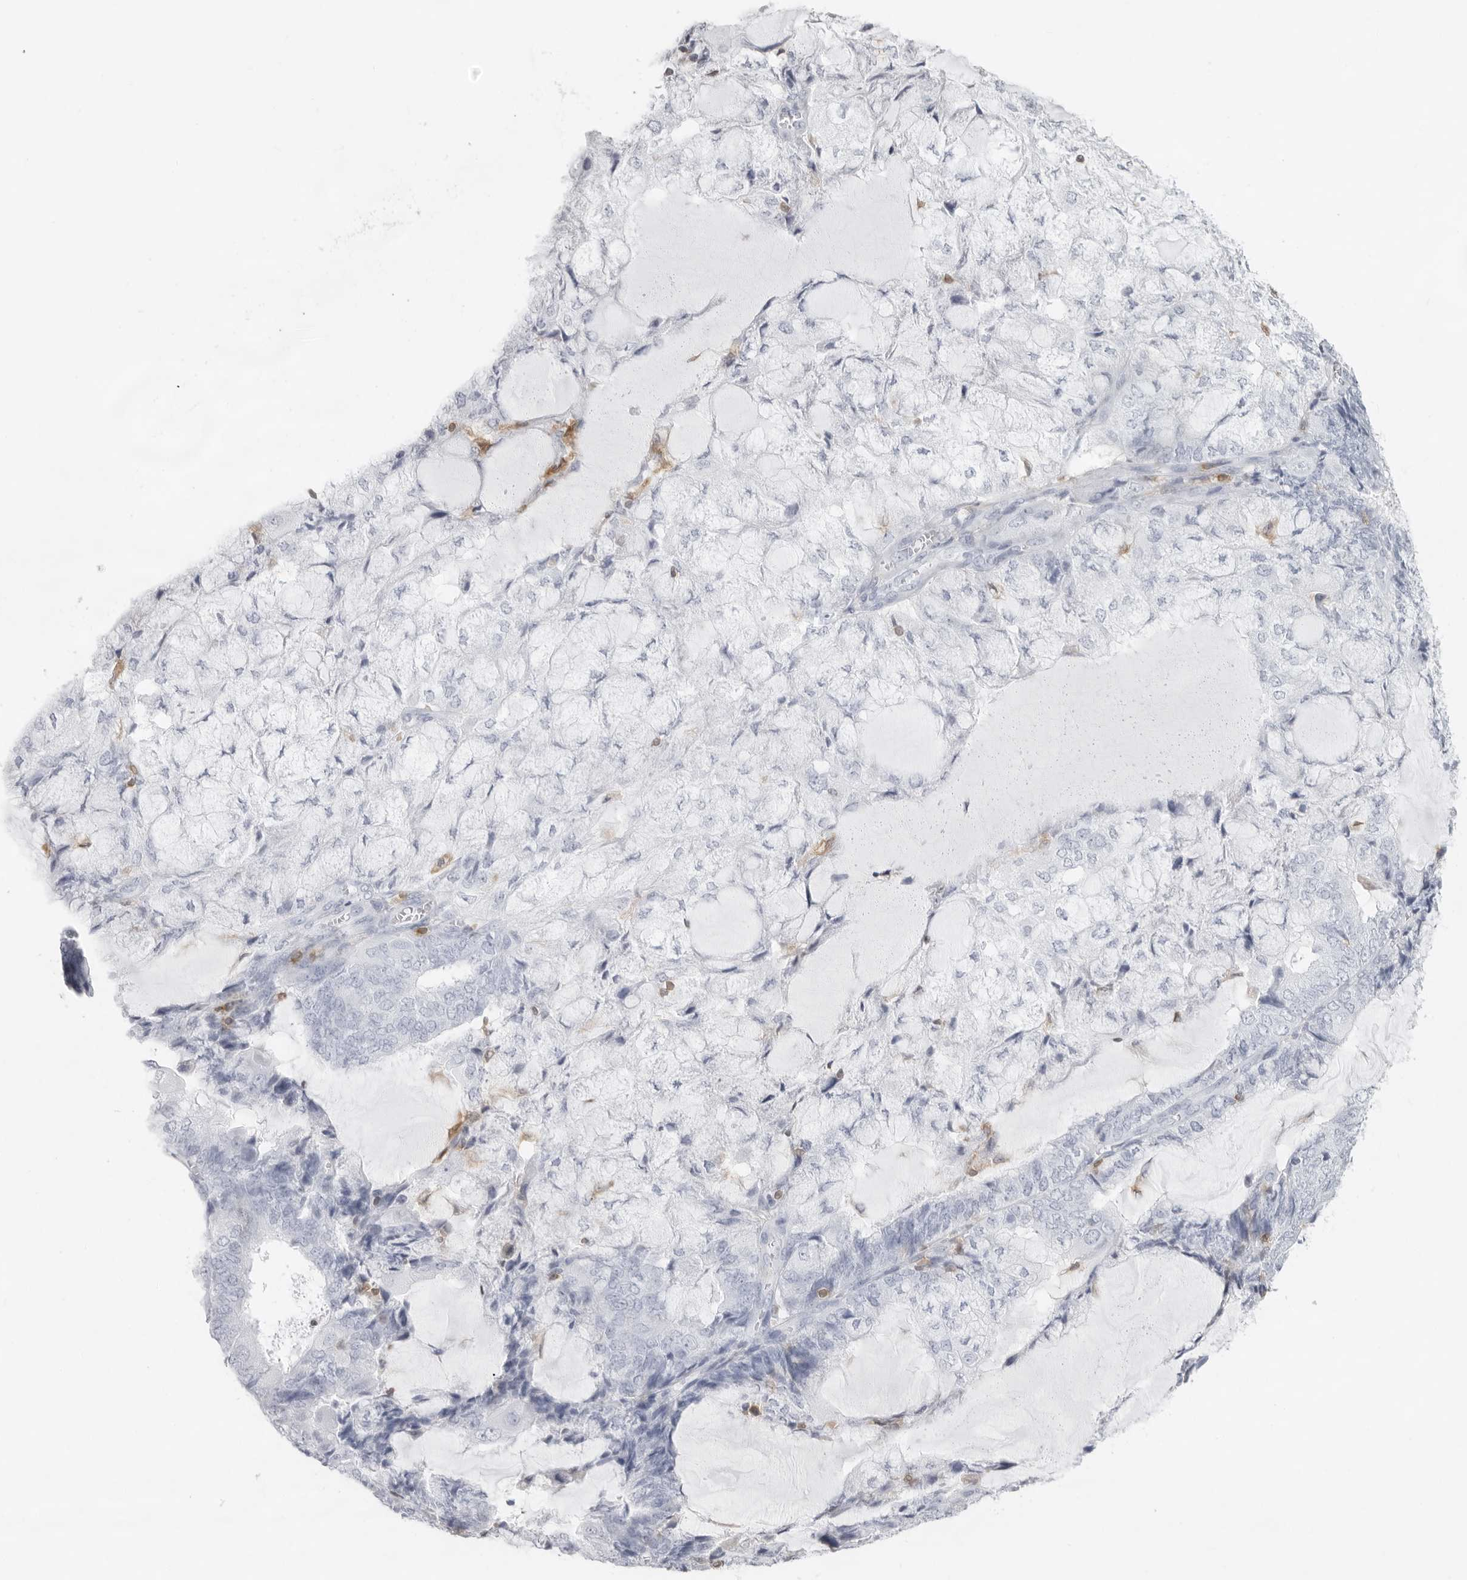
{"staining": {"intensity": "negative", "quantity": "none", "location": "none"}, "tissue": "endometrial cancer", "cell_type": "Tumor cells", "image_type": "cancer", "snomed": [{"axis": "morphology", "description": "Adenocarcinoma, NOS"}, {"axis": "topography", "description": "Endometrium"}], "caption": "Immunohistochemistry image of human endometrial cancer (adenocarcinoma) stained for a protein (brown), which displays no expression in tumor cells.", "gene": "FMNL1", "patient": {"sex": "female", "age": 81}}